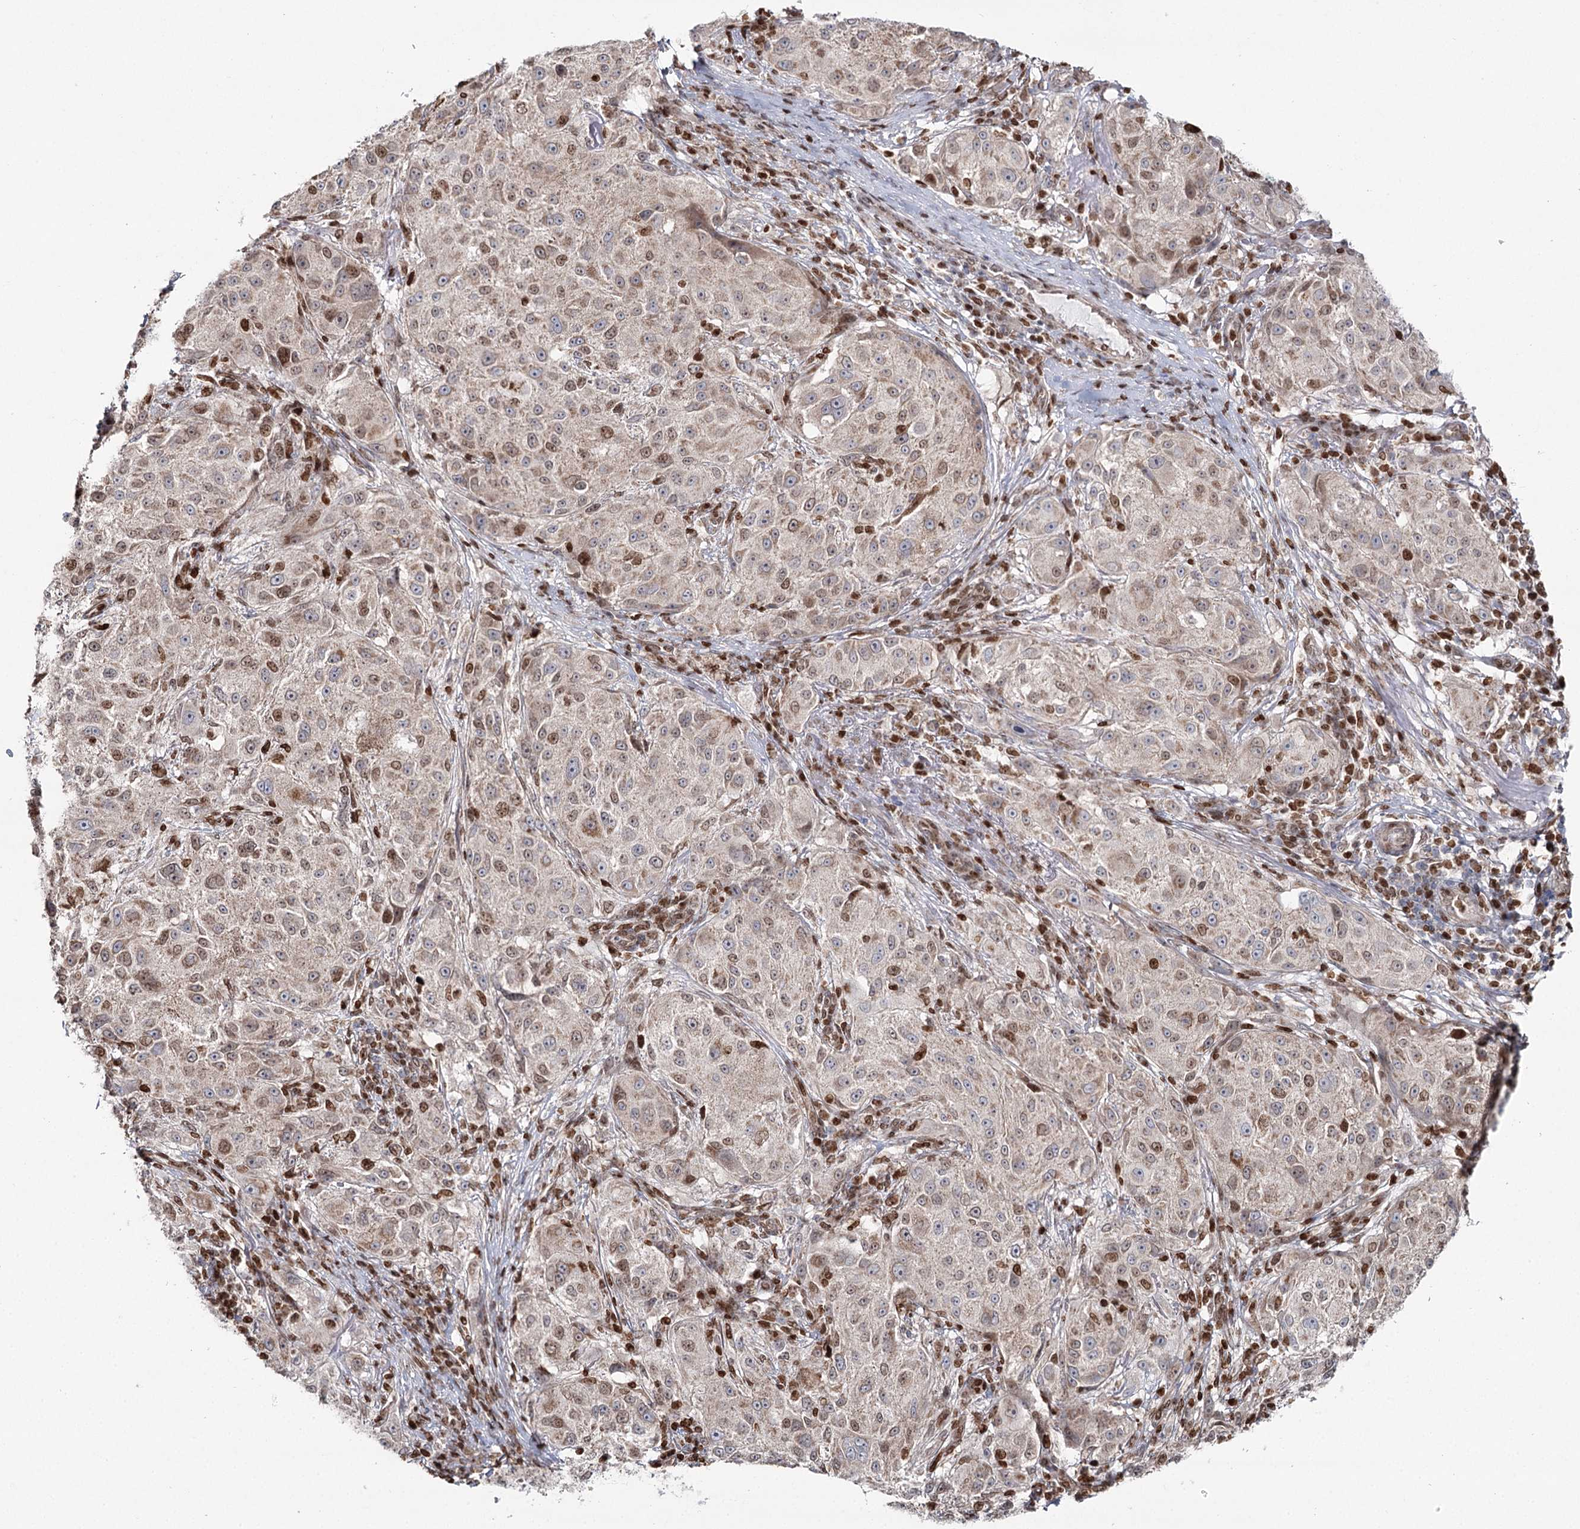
{"staining": {"intensity": "moderate", "quantity": "25%-75%", "location": "cytoplasmic/membranous,nuclear"}, "tissue": "melanoma", "cell_type": "Tumor cells", "image_type": "cancer", "snomed": [{"axis": "morphology", "description": "Necrosis, NOS"}, {"axis": "morphology", "description": "Malignant melanoma, NOS"}, {"axis": "topography", "description": "Skin"}], "caption": "High-power microscopy captured an IHC image of malignant melanoma, revealing moderate cytoplasmic/membranous and nuclear positivity in about 25%-75% of tumor cells.", "gene": "PDHX", "patient": {"sex": "female", "age": 87}}